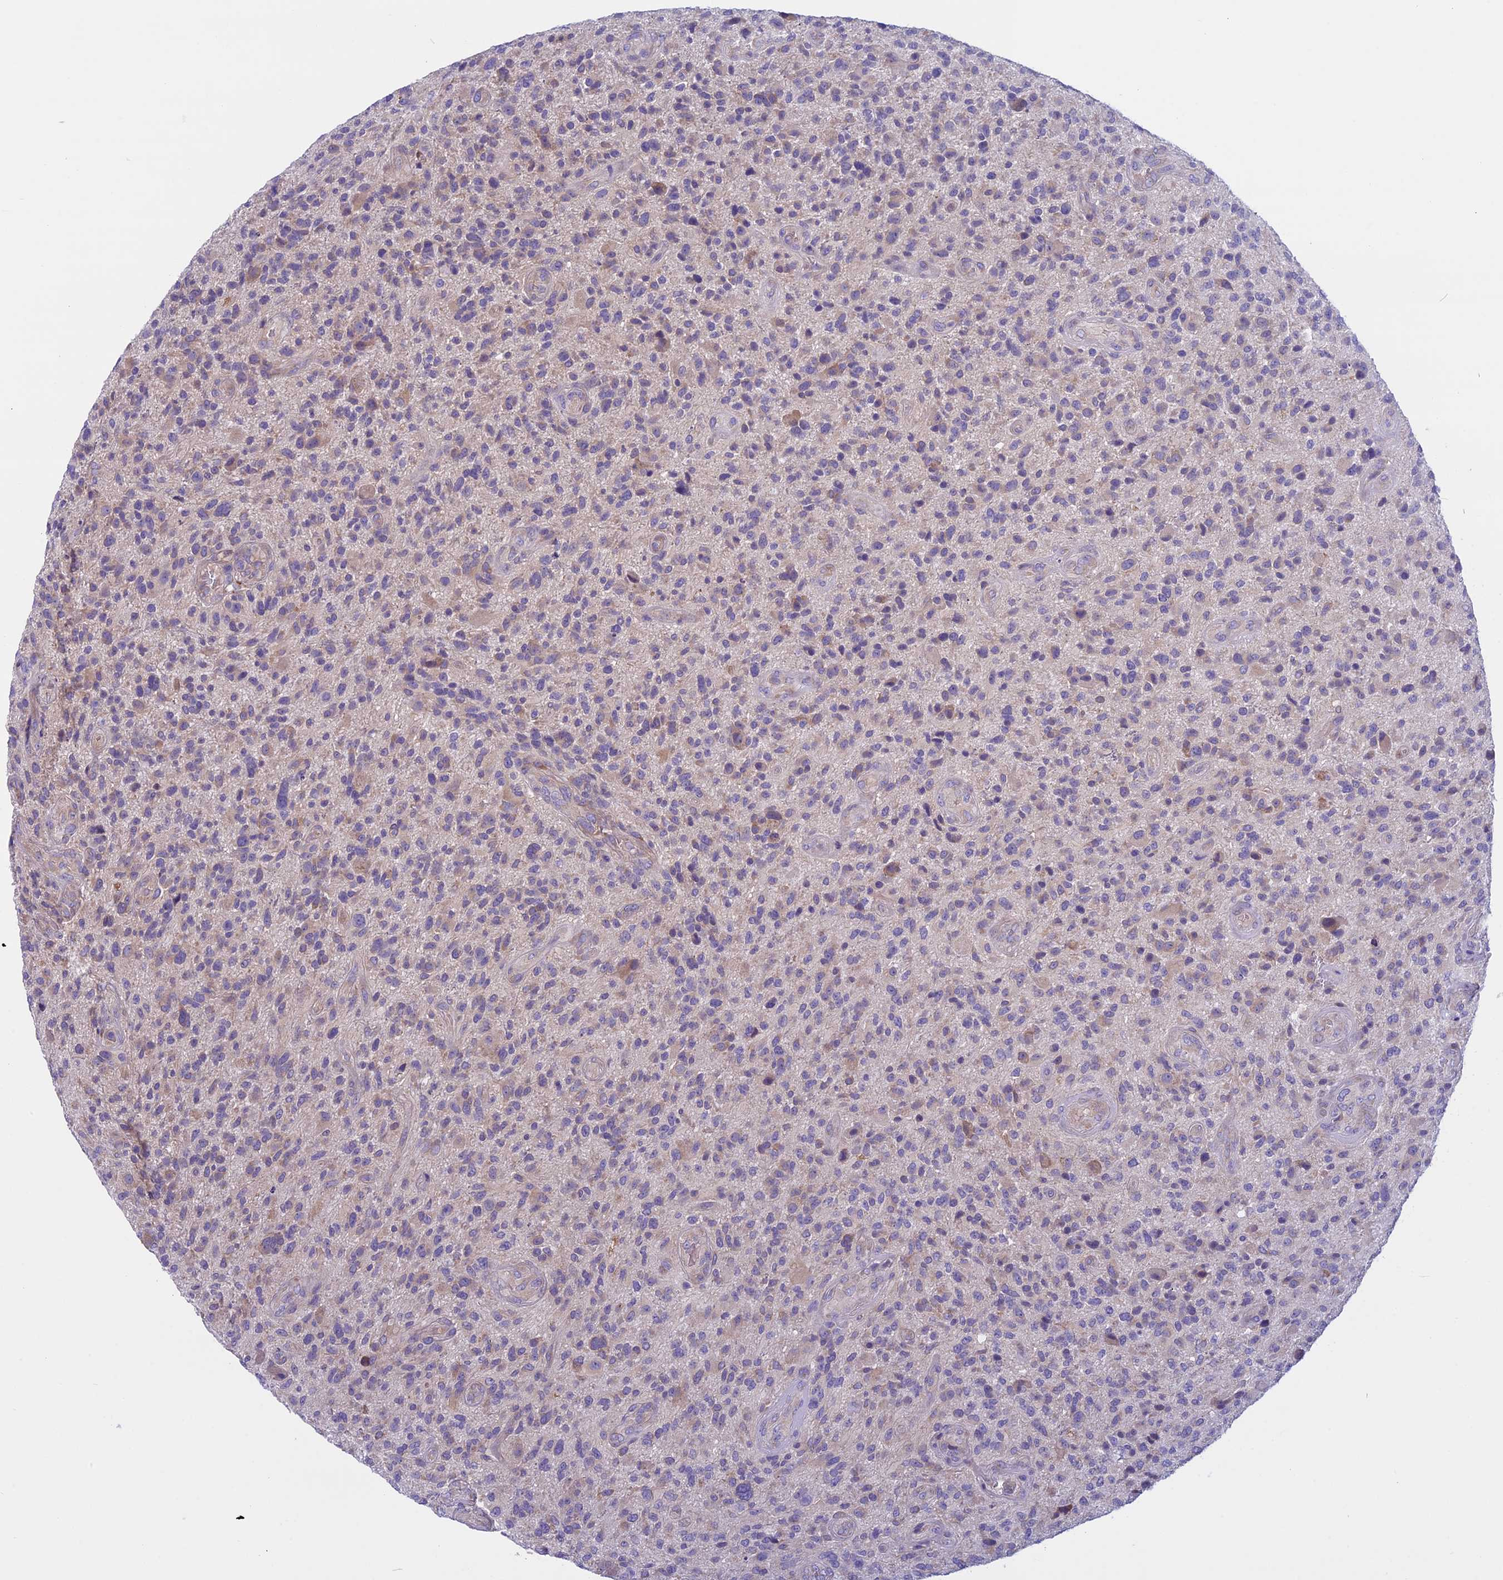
{"staining": {"intensity": "negative", "quantity": "none", "location": "none"}, "tissue": "glioma", "cell_type": "Tumor cells", "image_type": "cancer", "snomed": [{"axis": "morphology", "description": "Glioma, malignant, High grade"}, {"axis": "topography", "description": "Brain"}], "caption": "Tumor cells are negative for protein expression in human malignant high-grade glioma.", "gene": "DCTN5", "patient": {"sex": "male", "age": 47}}